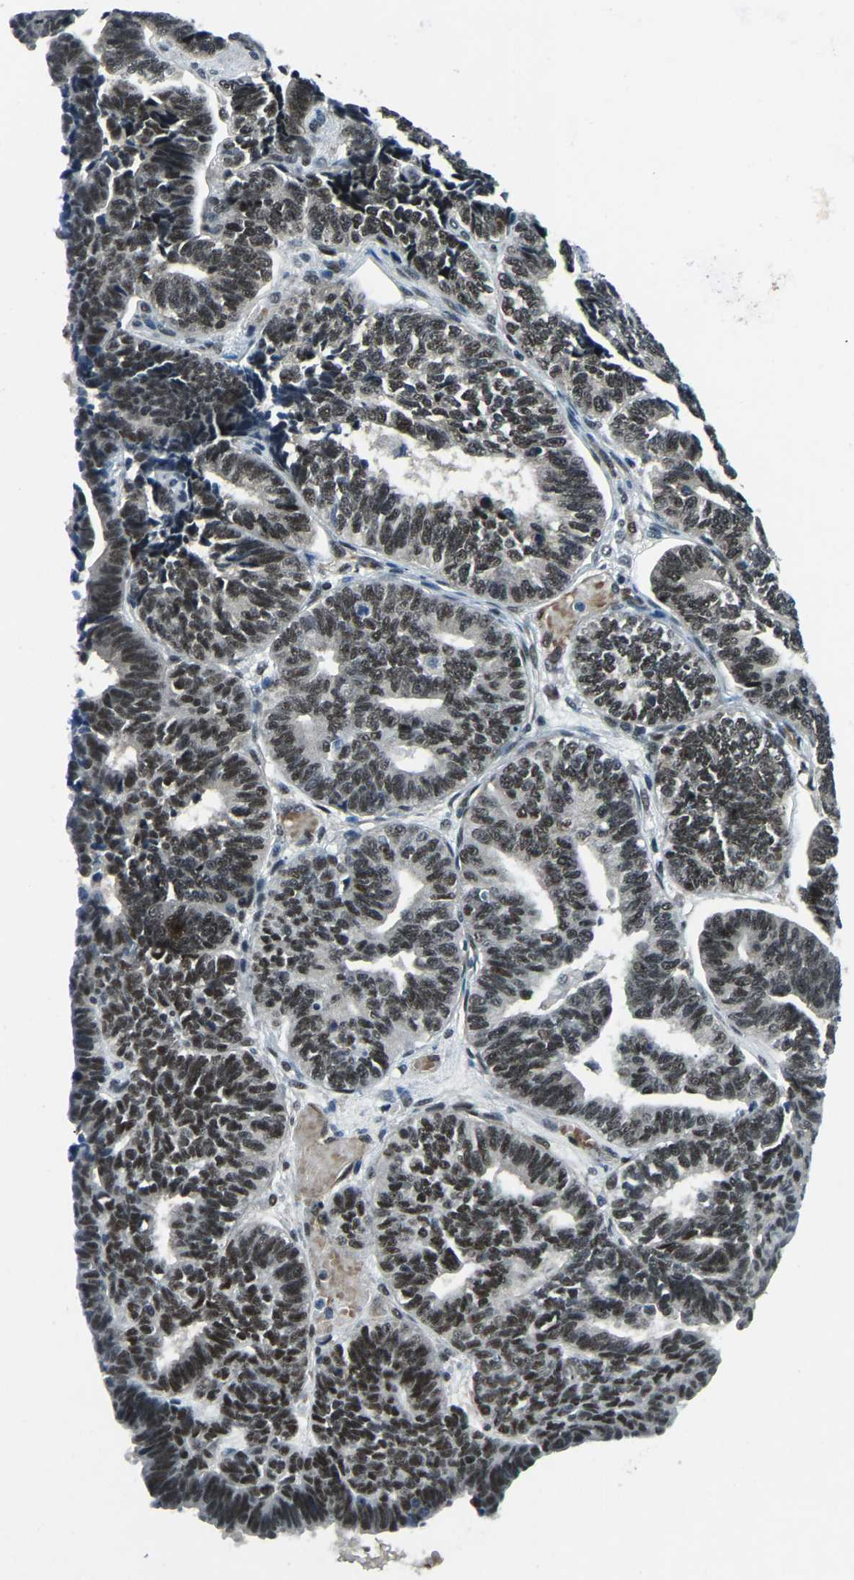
{"staining": {"intensity": "moderate", "quantity": "25%-75%", "location": "nuclear"}, "tissue": "endometrial cancer", "cell_type": "Tumor cells", "image_type": "cancer", "snomed": [{"axis": "morphology", "description": "Adenocarcinoma, NOS"}, {"axis": "topography", "description": "Endometrium"}], "caption": "Human endometrial cancer stained for a protein (brown) exhibits moderate nuclear positive expression in approximately 25%-75% of tumor cells.", "gene": "PRCC", "patient": {"sex": "female", "age": 70}}